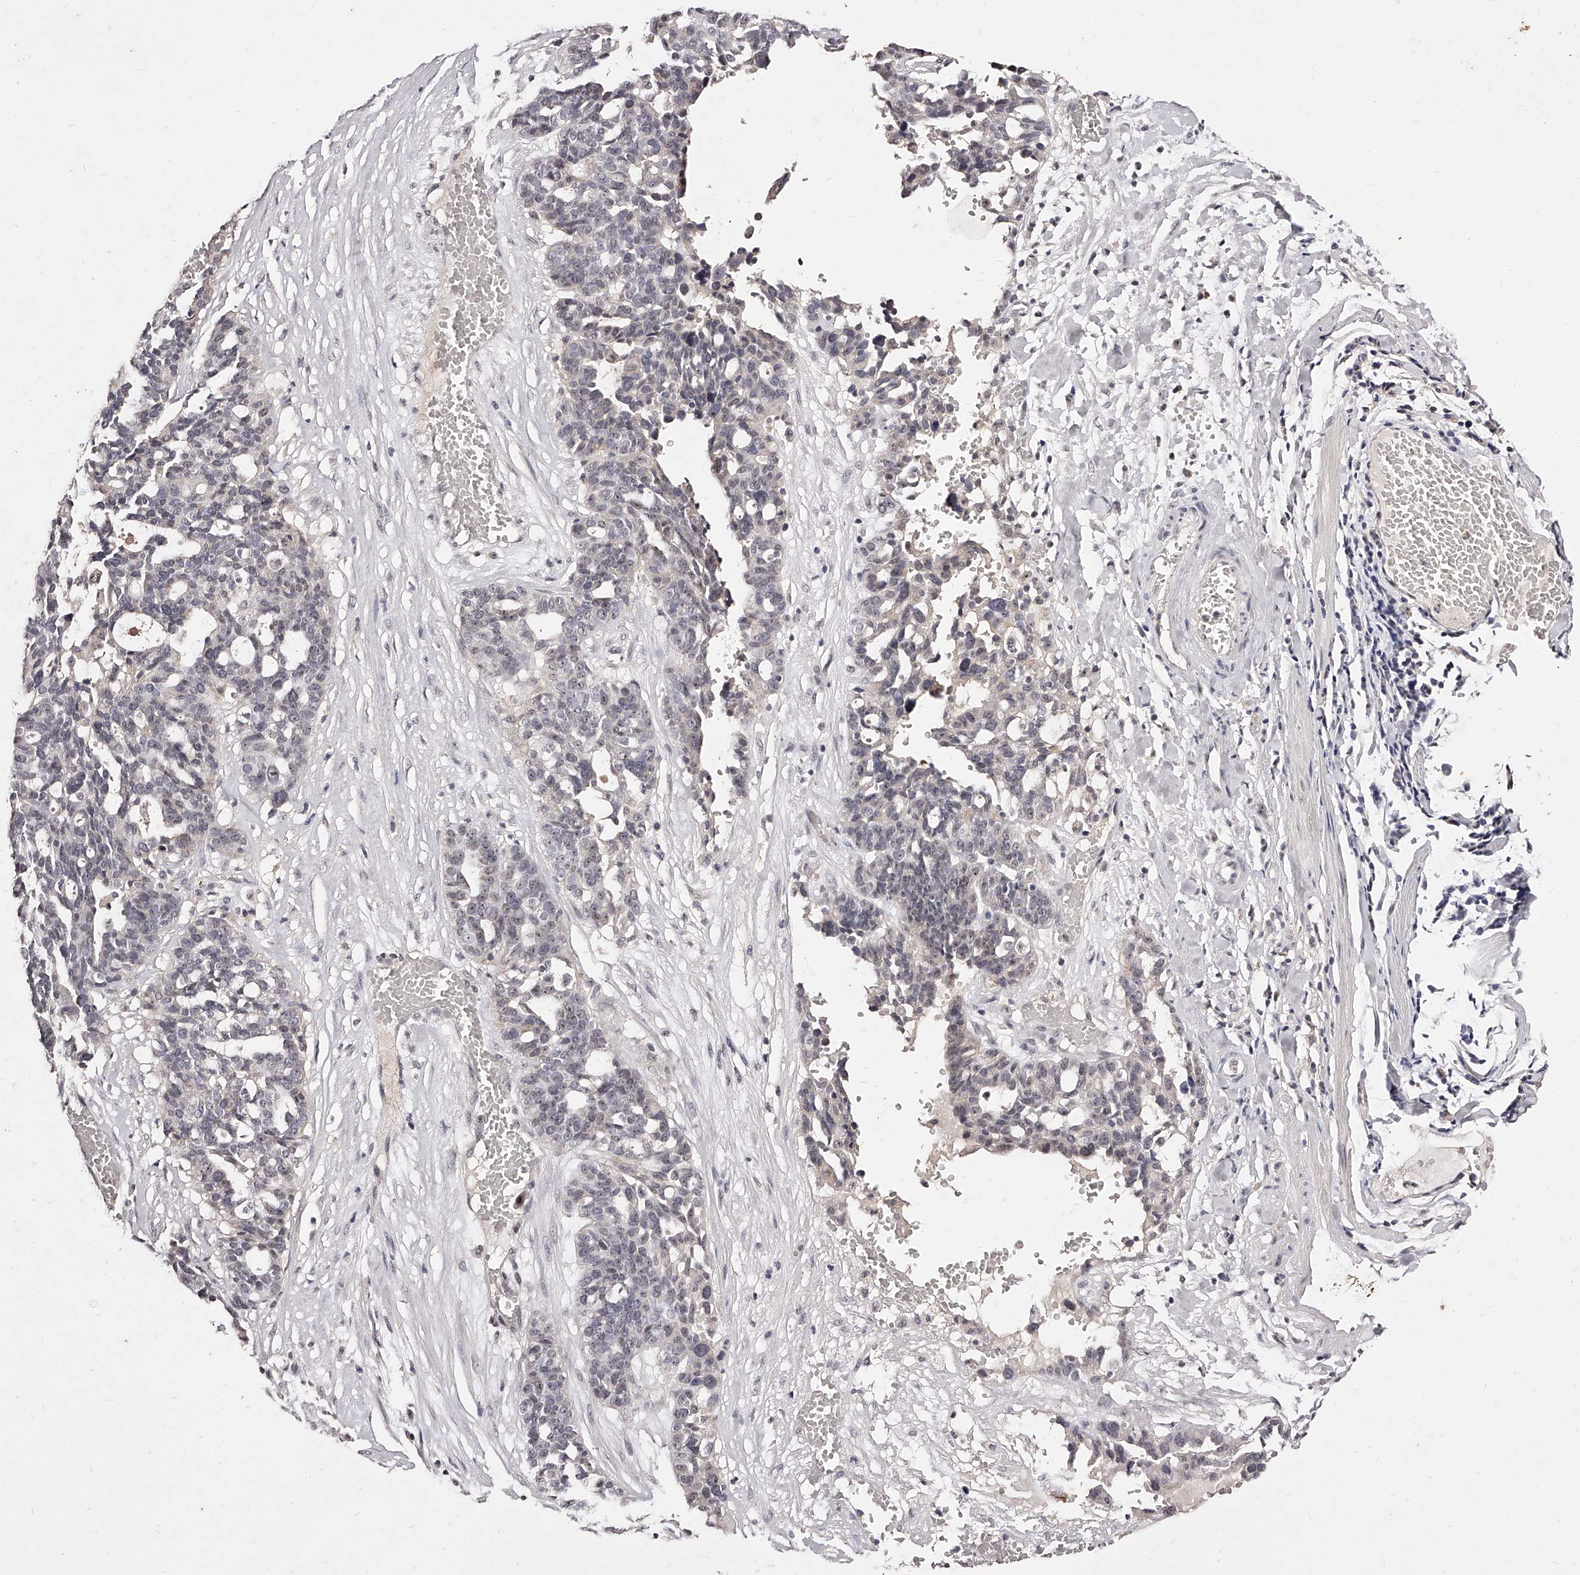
{"staining": {"intensity": "negative", "quantity": "none", "location": "none"}, "tissue": "ovarian cancer", "cell_type": "Tumor cells", "image_type": "cancer", "snomed": [{"axis": "morphology", "description": "Cystadenocarcinoma, serous, NOS"}, {"axis": "topography", "description": "Ovary"}], "caption": "Histopathology image shows no significant protein staining in tumor cells of ovarian cancer. (Stains: DAB (3,3'-diaminobenzidine) IHC with hematoxylin counter stain, Microscopy: brightfield microscopy at high magnification).", "gene": "PHACTR1", "patient": {"sex": "female", "age": 59}}